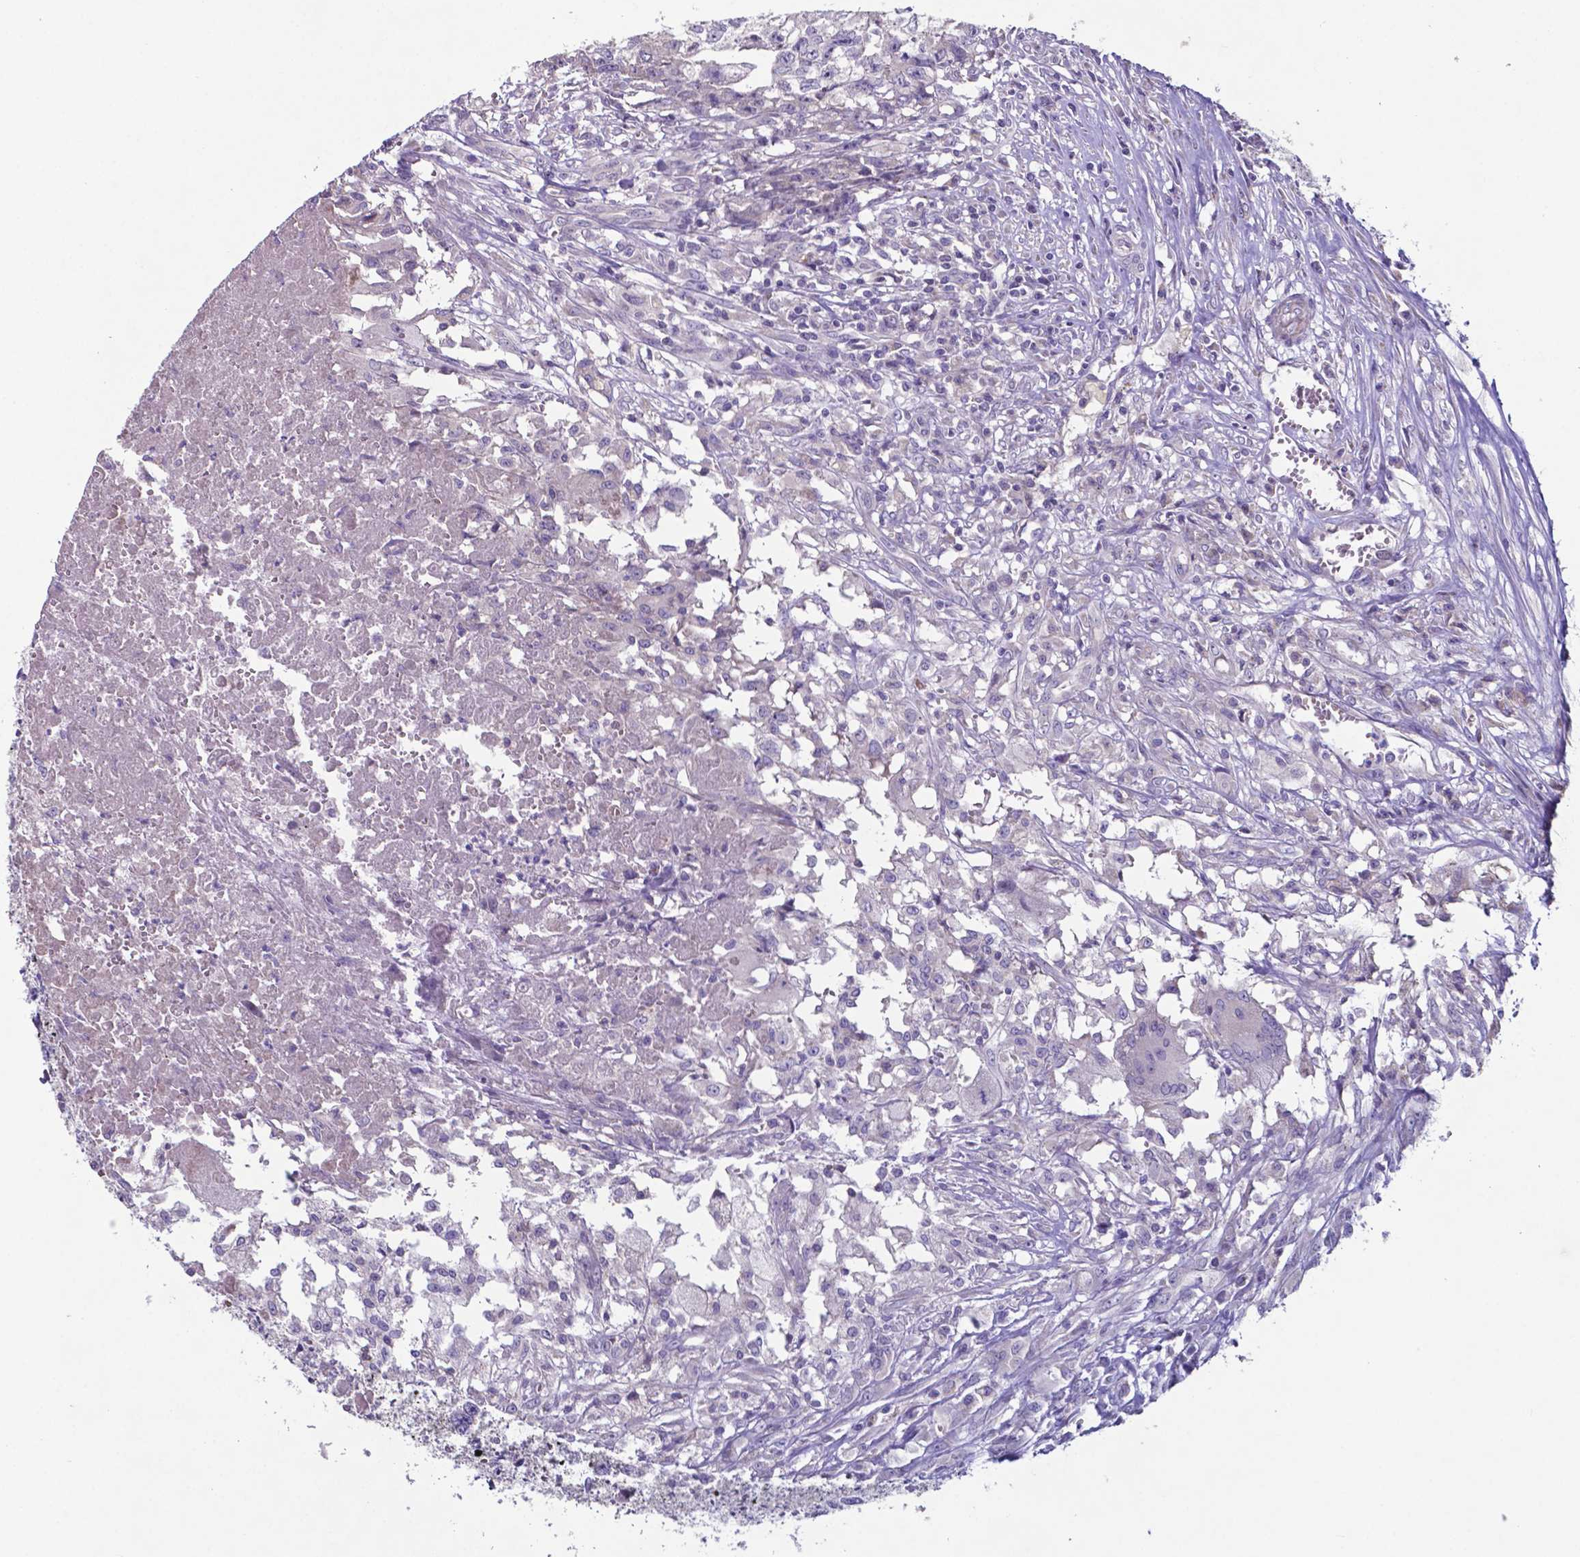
{"staining": {"intensity": "negative", "quantity": "none", "location": "none"}, "tissue": "testis cancer", "cell_type": "Tumor cells", "image_type": "cancer", "snomed": [{"axis": "morphology", "description": "Carcinoma, Embryonal, NOS"}, {"axis": "morphology", "description": "Teratoma, malignant, NOS"}, {"axis": "topography", "description": "Testis"}], "caption": "Tumor cells are negative for brown protein staining in testis cancer (teratoma (malignant)).", "gene": "TYRO3", "patient": {"sex": "male", "age": 24}}